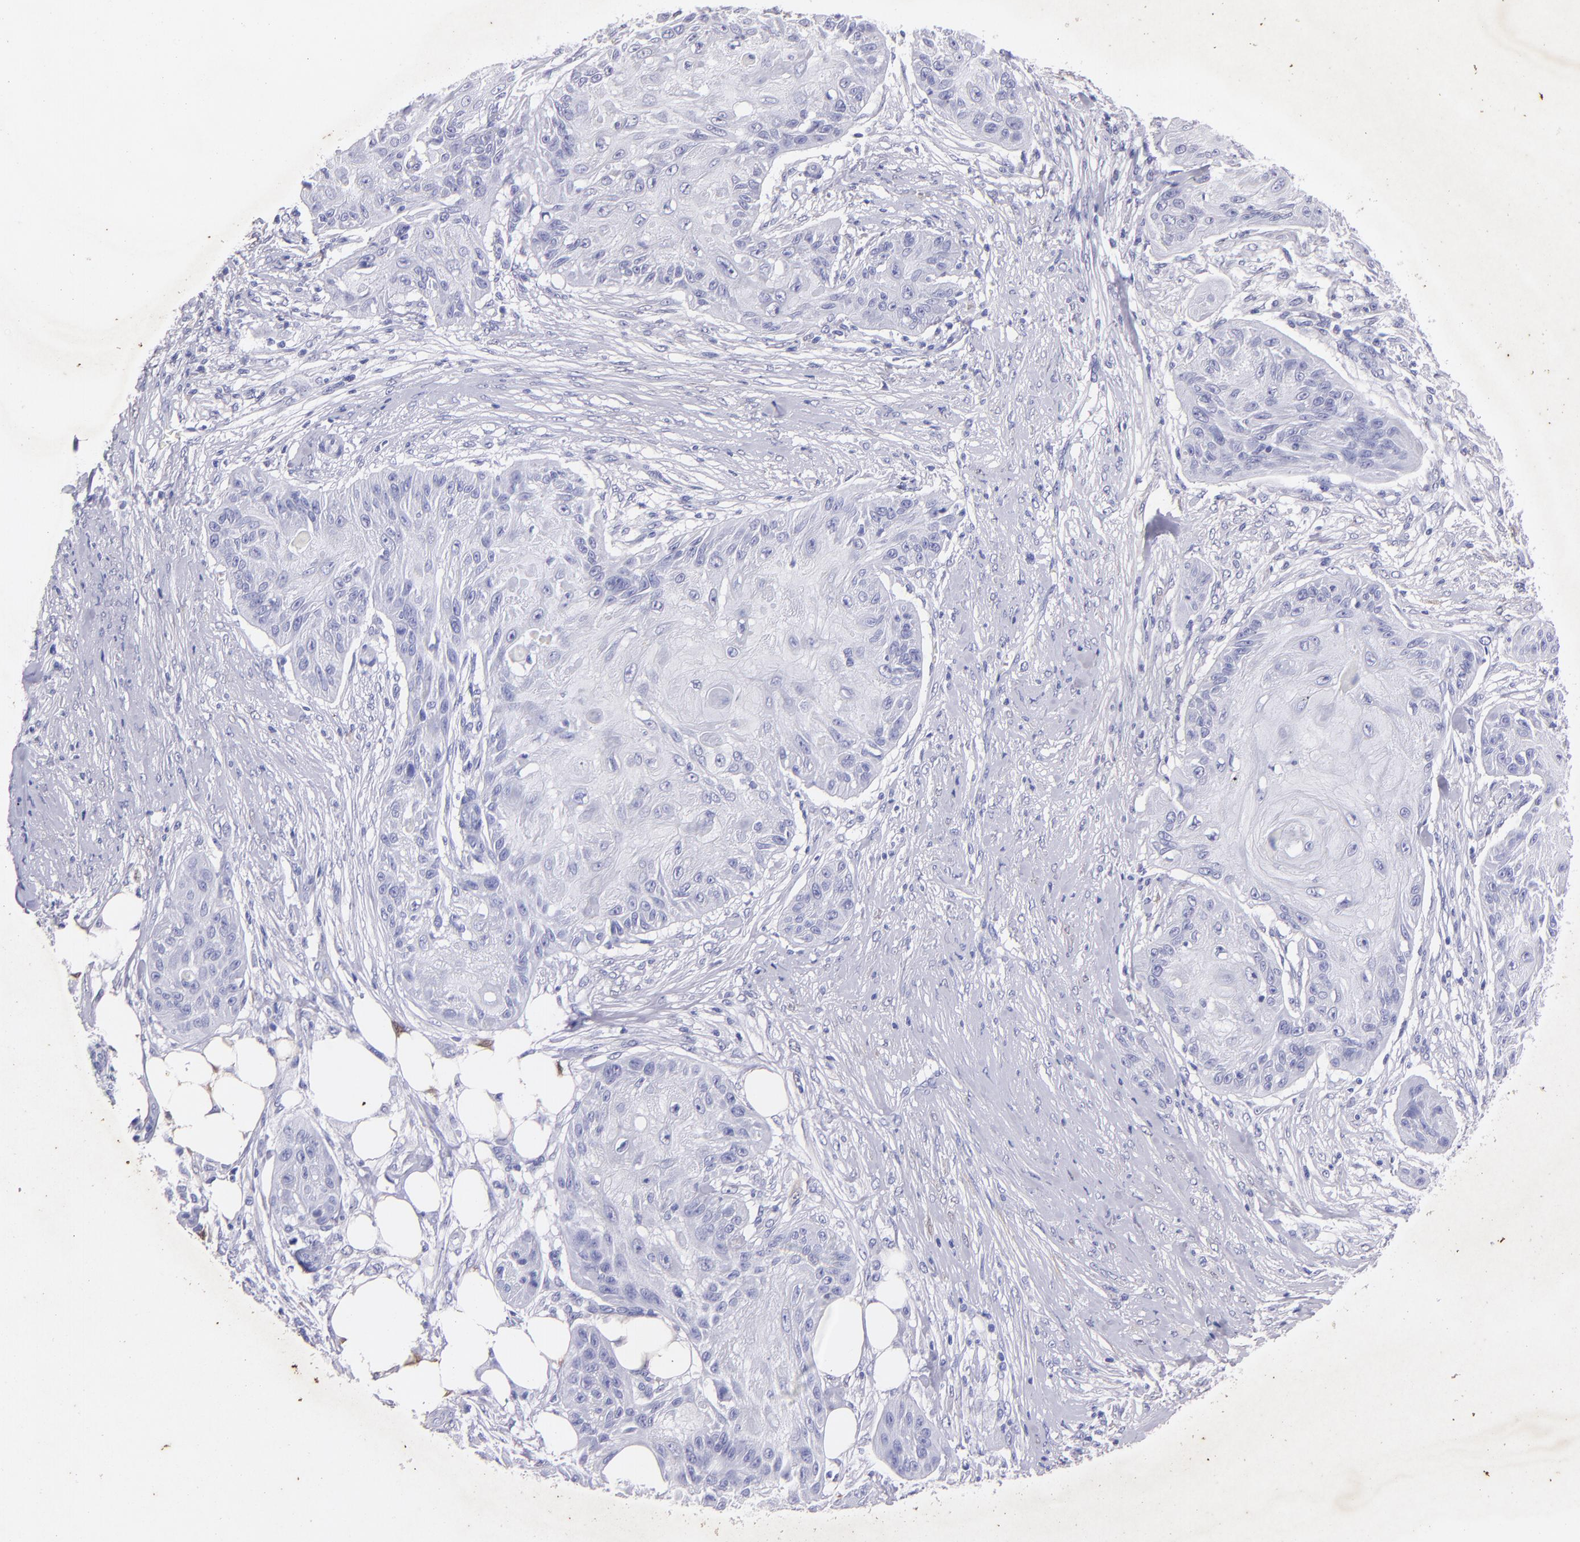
{"staining": {"intensity": "negative", "quantity": "none", "location": "none"}, "tissue": "skin cancer", "cell_type": "Tumor cells", "image_type": "cancer", "snomed": [{"axis": "morphology", "description": "Squamous cell carcinoma, NOS"}, {"axis": "topography", "description": "Skin"}], "caption": "An immunohistochemistry photomicrograph of squamous cell carcinoma (skin) is shown. There is no staining in tumor cells of squamous cell carcinoma (skin). (Immunohistochemistry, brightfield microscopy, high magnification).", "gene": "UCHL1", "patient": {"sex": "female", "age": 88}}